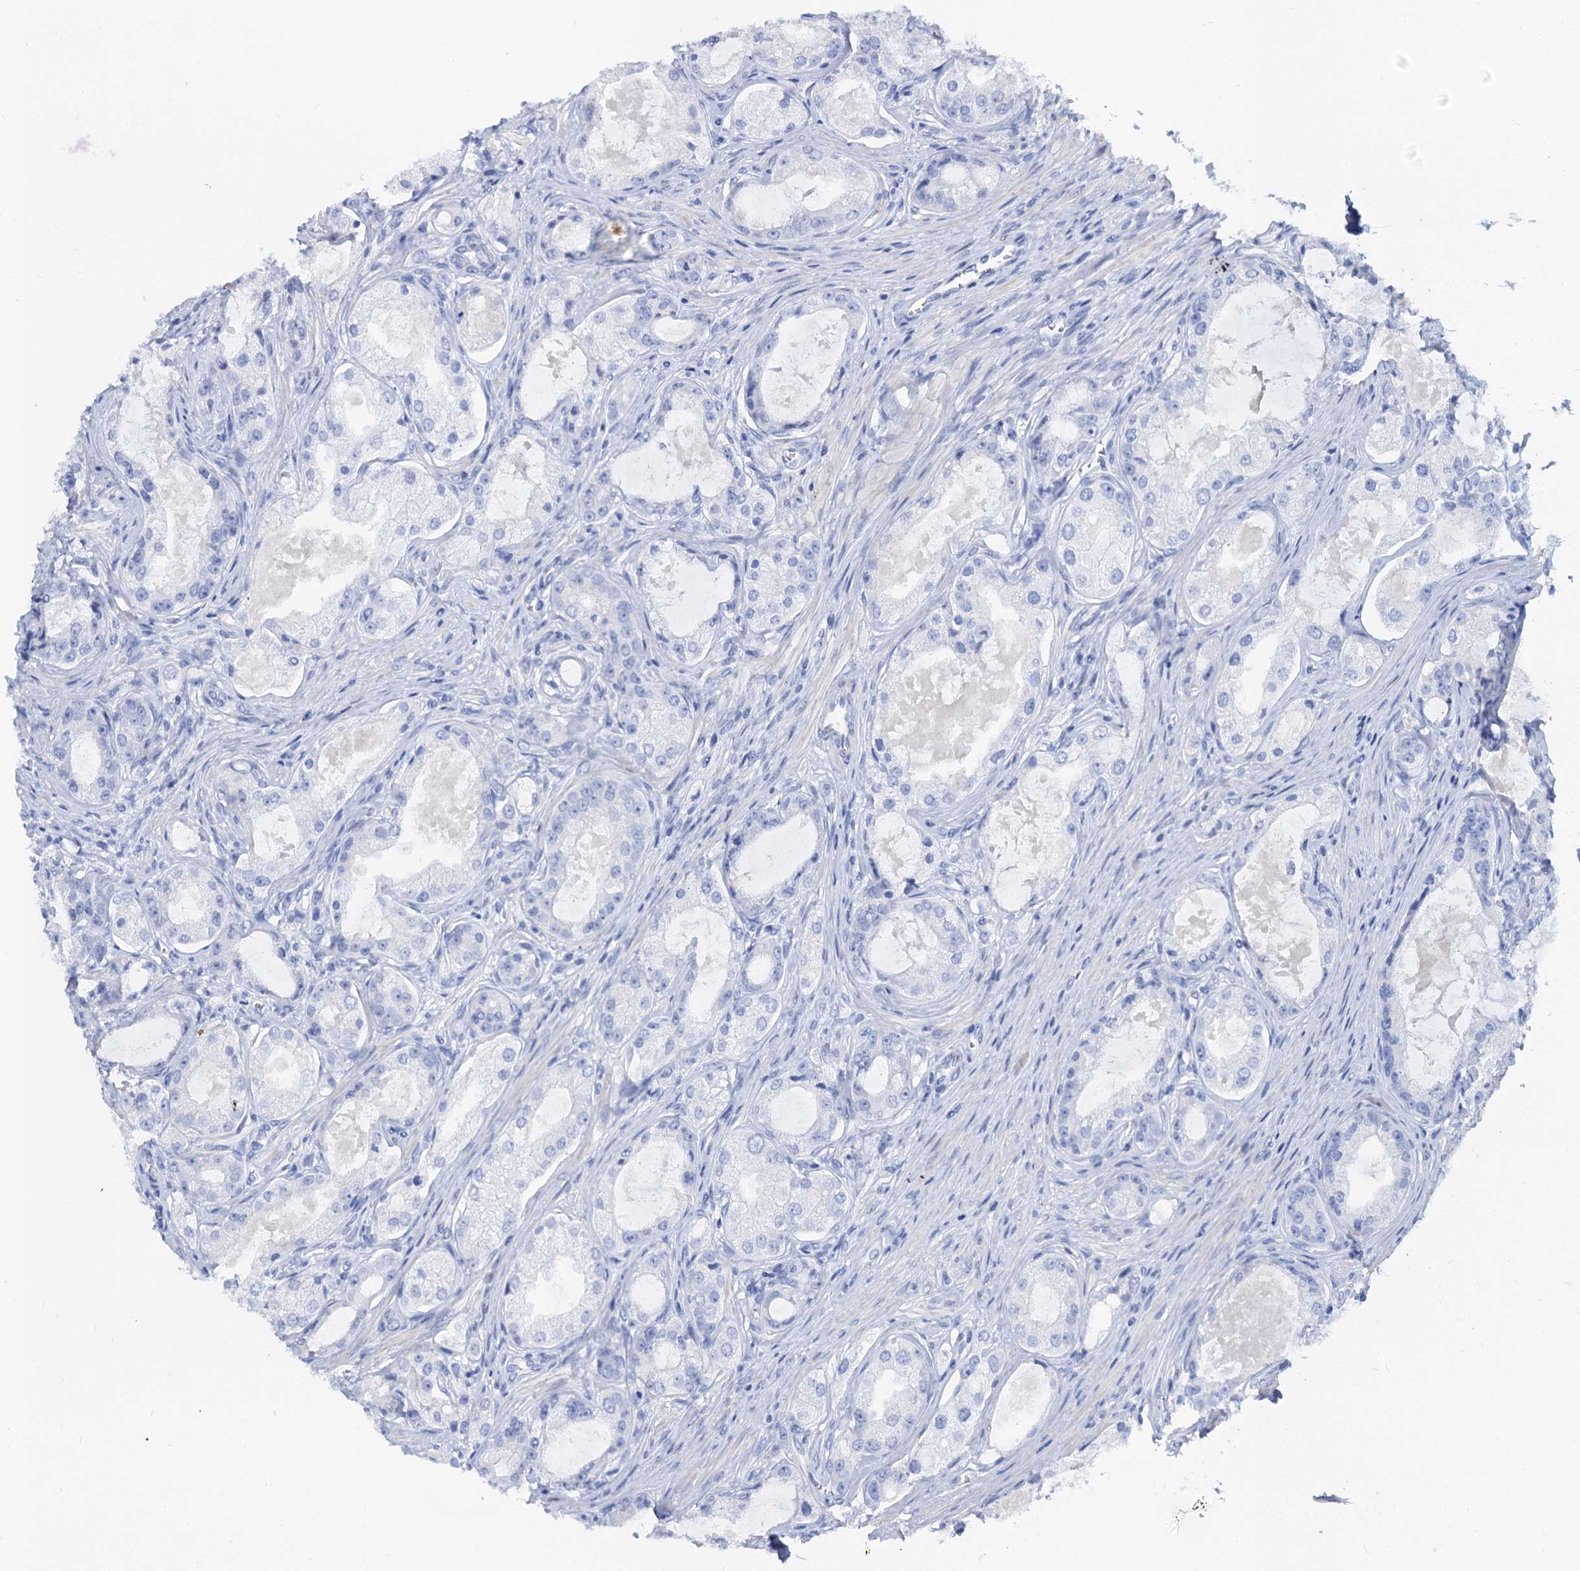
{"staining": {"intensity": "negative", "quantity": "none", "location": "none"}, "tissue": "prostate cancer", "cell_type": "Tumor cells", "image_type": "cancer", "snomed": [{"axis": "morphology", "description": "Adenocarcinoma, Low grade"}, {"axis": "topography", "description": "Prostate"}], "caption": "A high-resolution photomicrograph shows IHC staining of prostate cancer, which reveals no significant expression in tumor cells.", "gene": "RBP3", "patient": {"sex": "male", "age": 68}}